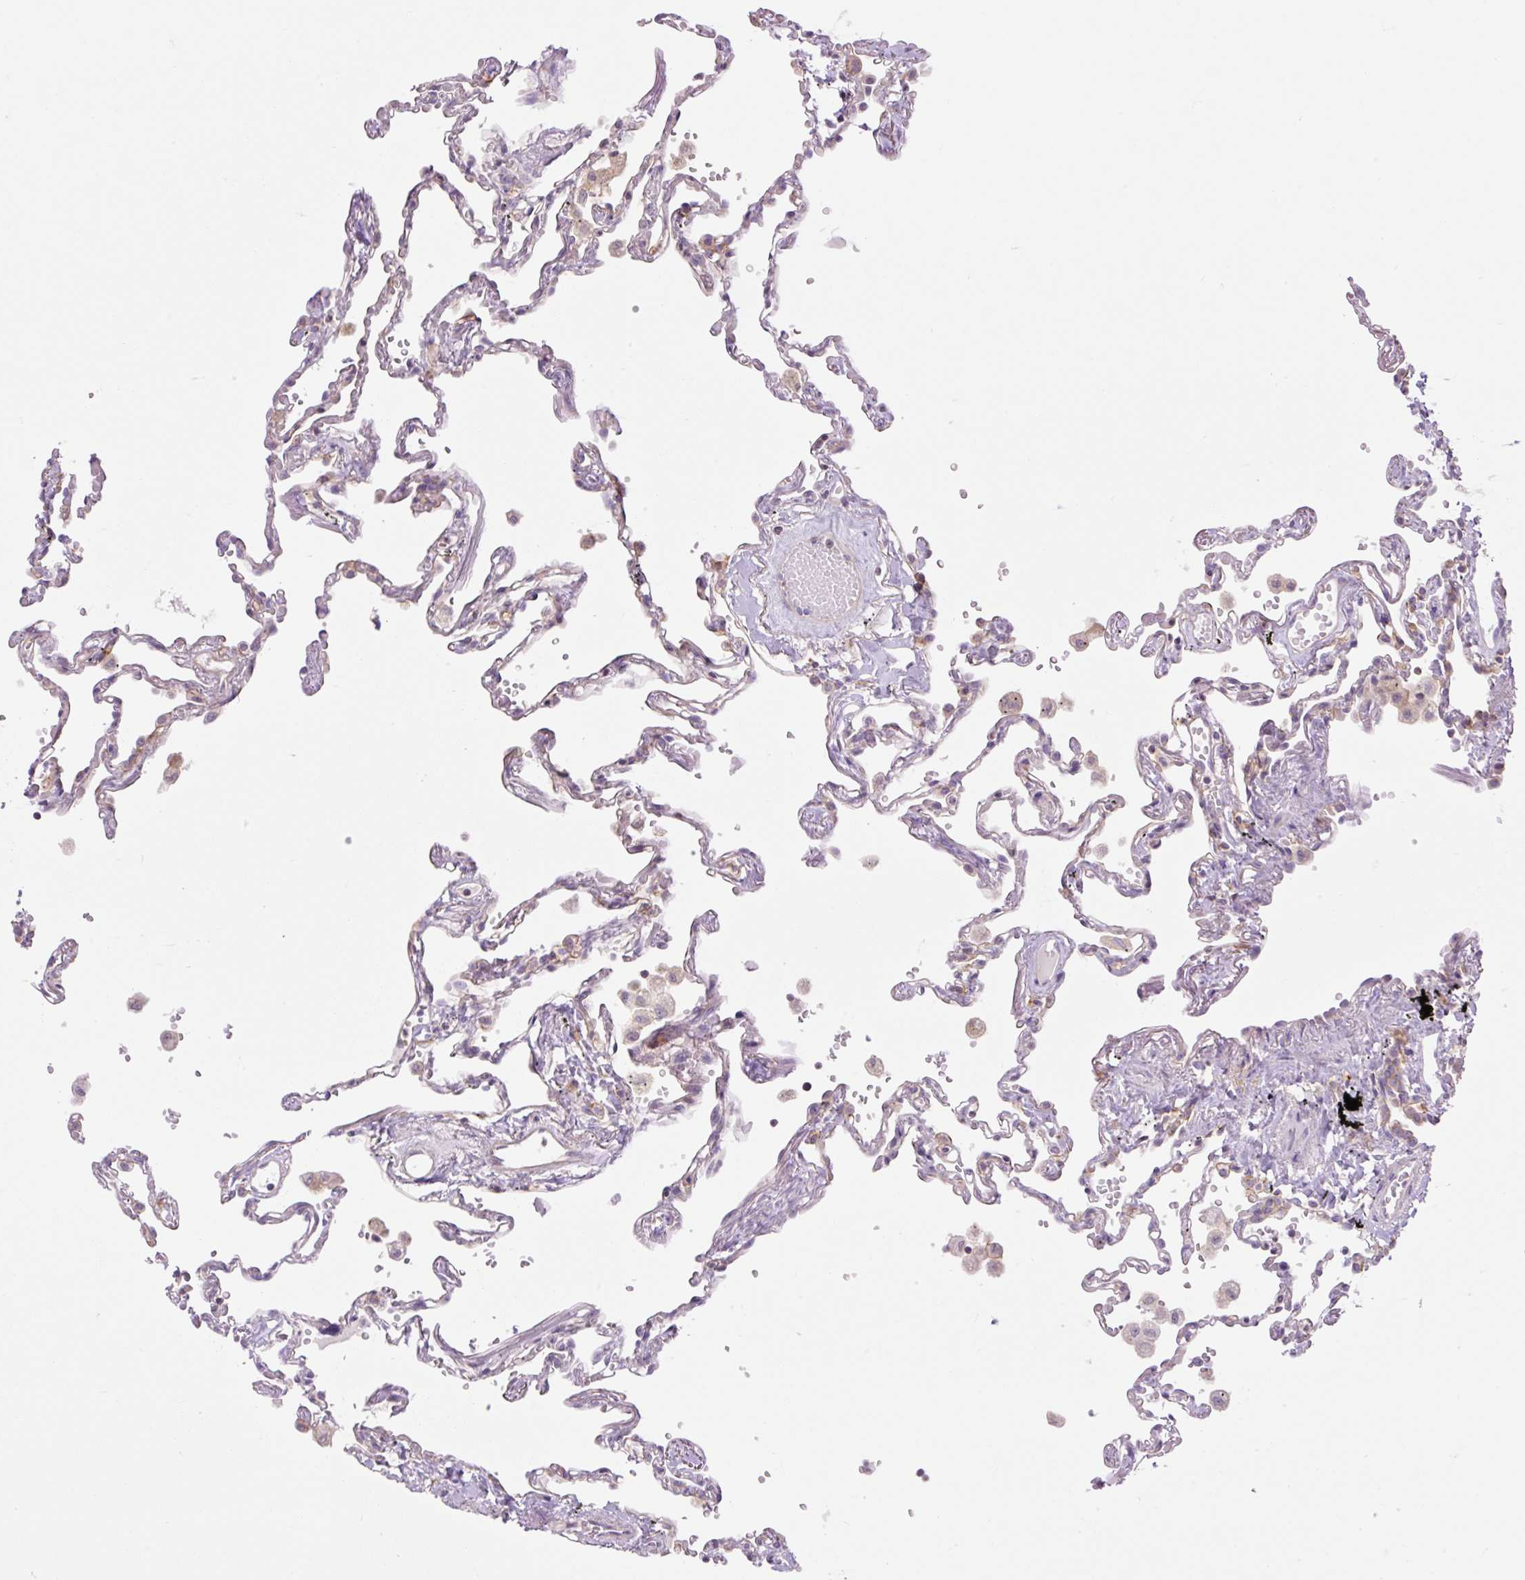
{"staining": {"intensity": "negative", "quantity": "none", "location": "none"}, "tissue": "lung", "cell_type": "Alveolar cells", "image_type": "normal", "snomed": [{"axis": "morphology", "description": "Normal tissue, NOS"}, {"axis": "topography", "description": "Lung"}], "caption": "The micrograph shows no staining of alveolar cells in normal lung.", "gene": "GRID2", "patient": {"sex": "female", "age": 67}}